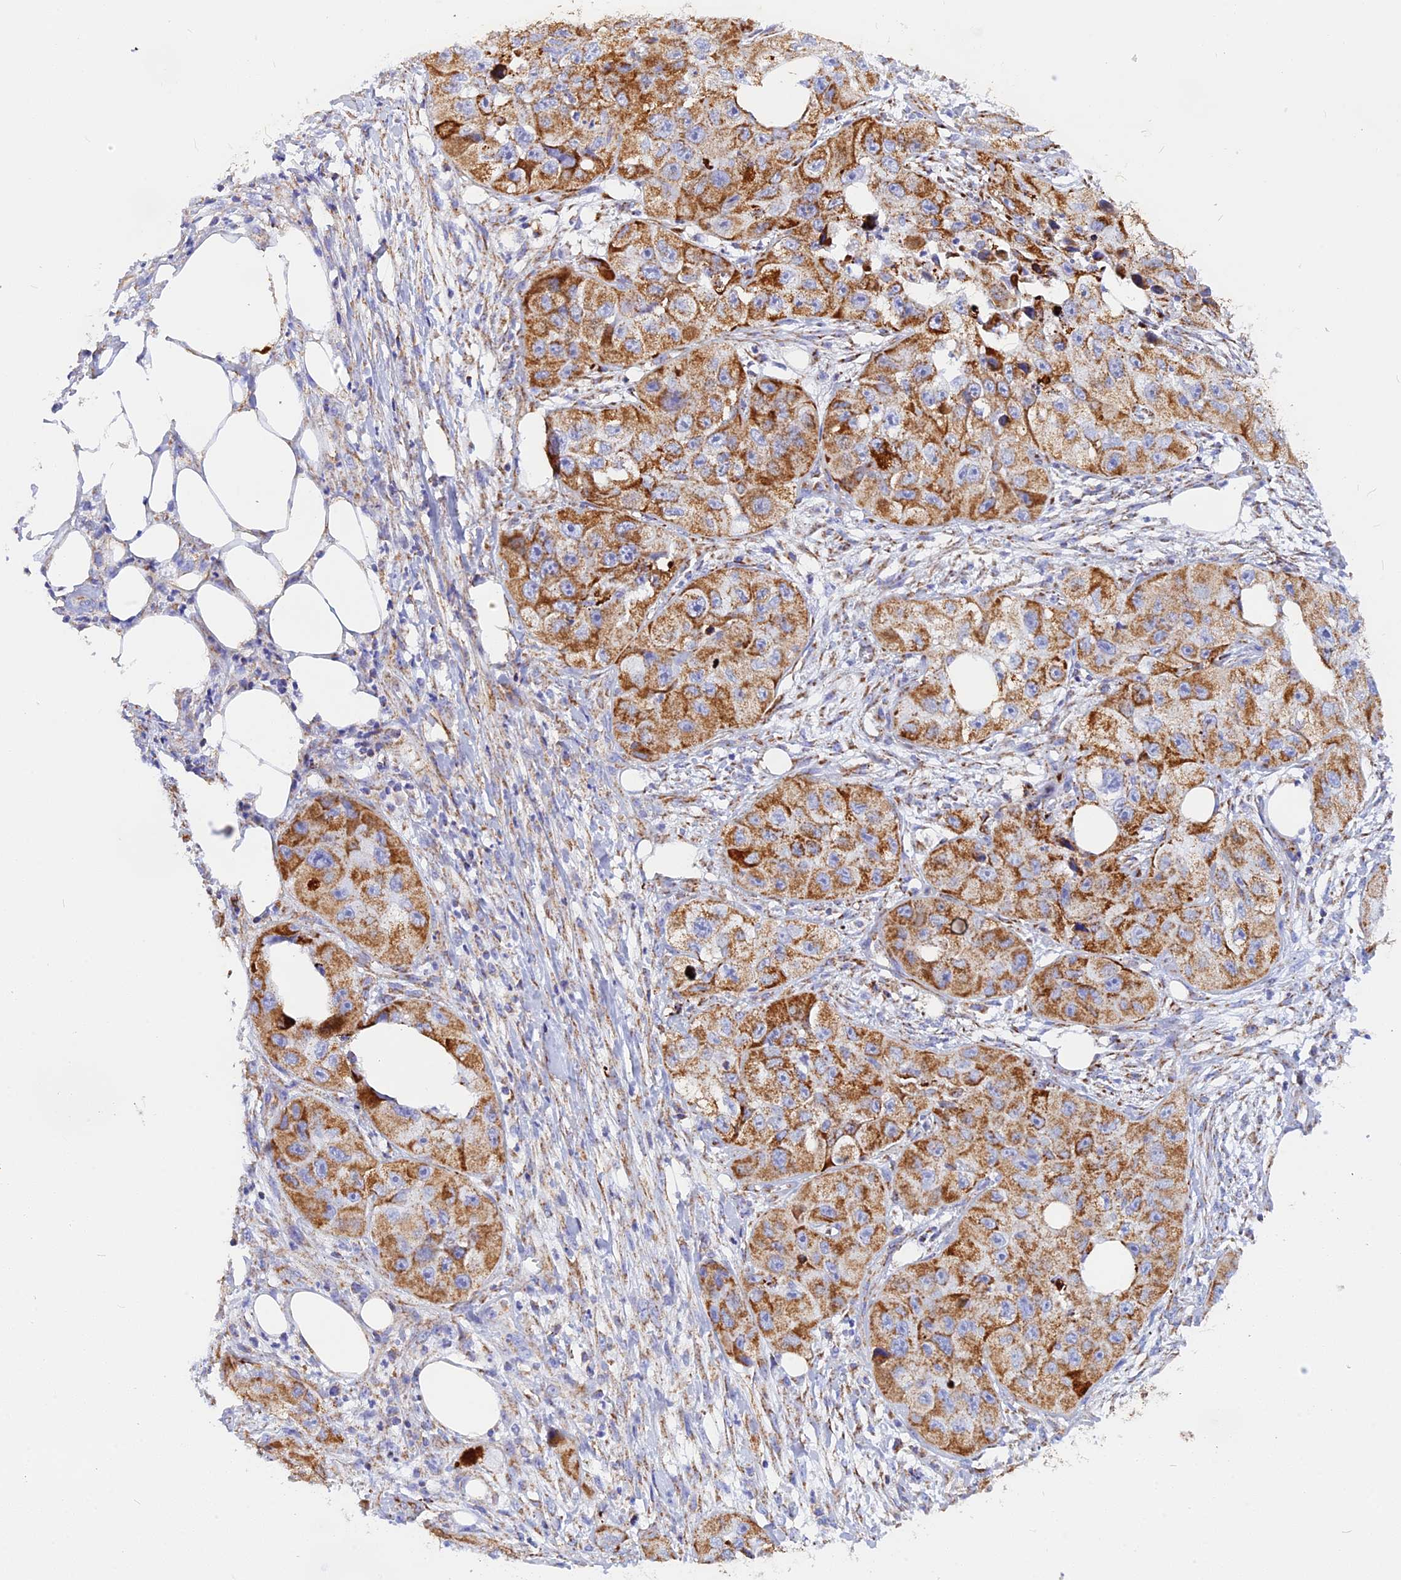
{"staining": {"intensity": "moderate", "quantity": ">75%", "location": "cytoplasmic/membranous"}, "tissue": "skin cancer", "cell_type": "Tumor cells", "image_type": "cancer", "snomed": [{"axis": "morphology", "description": "Squamous cell carcinoma, NOS"}, {"axis": "topography", "description": "Skin"}, {"axis": "topography", "description": "Subcutis"}], "caption": "Immunohistochemistry (IHC) of skin squamous cell carcinoma displays medium levels of moderate cytoplasmic/membranous staining in approximately >75% of tumor cells.", "gene": "VDAC2", "patient": {"sex": "male", "age": 73}}